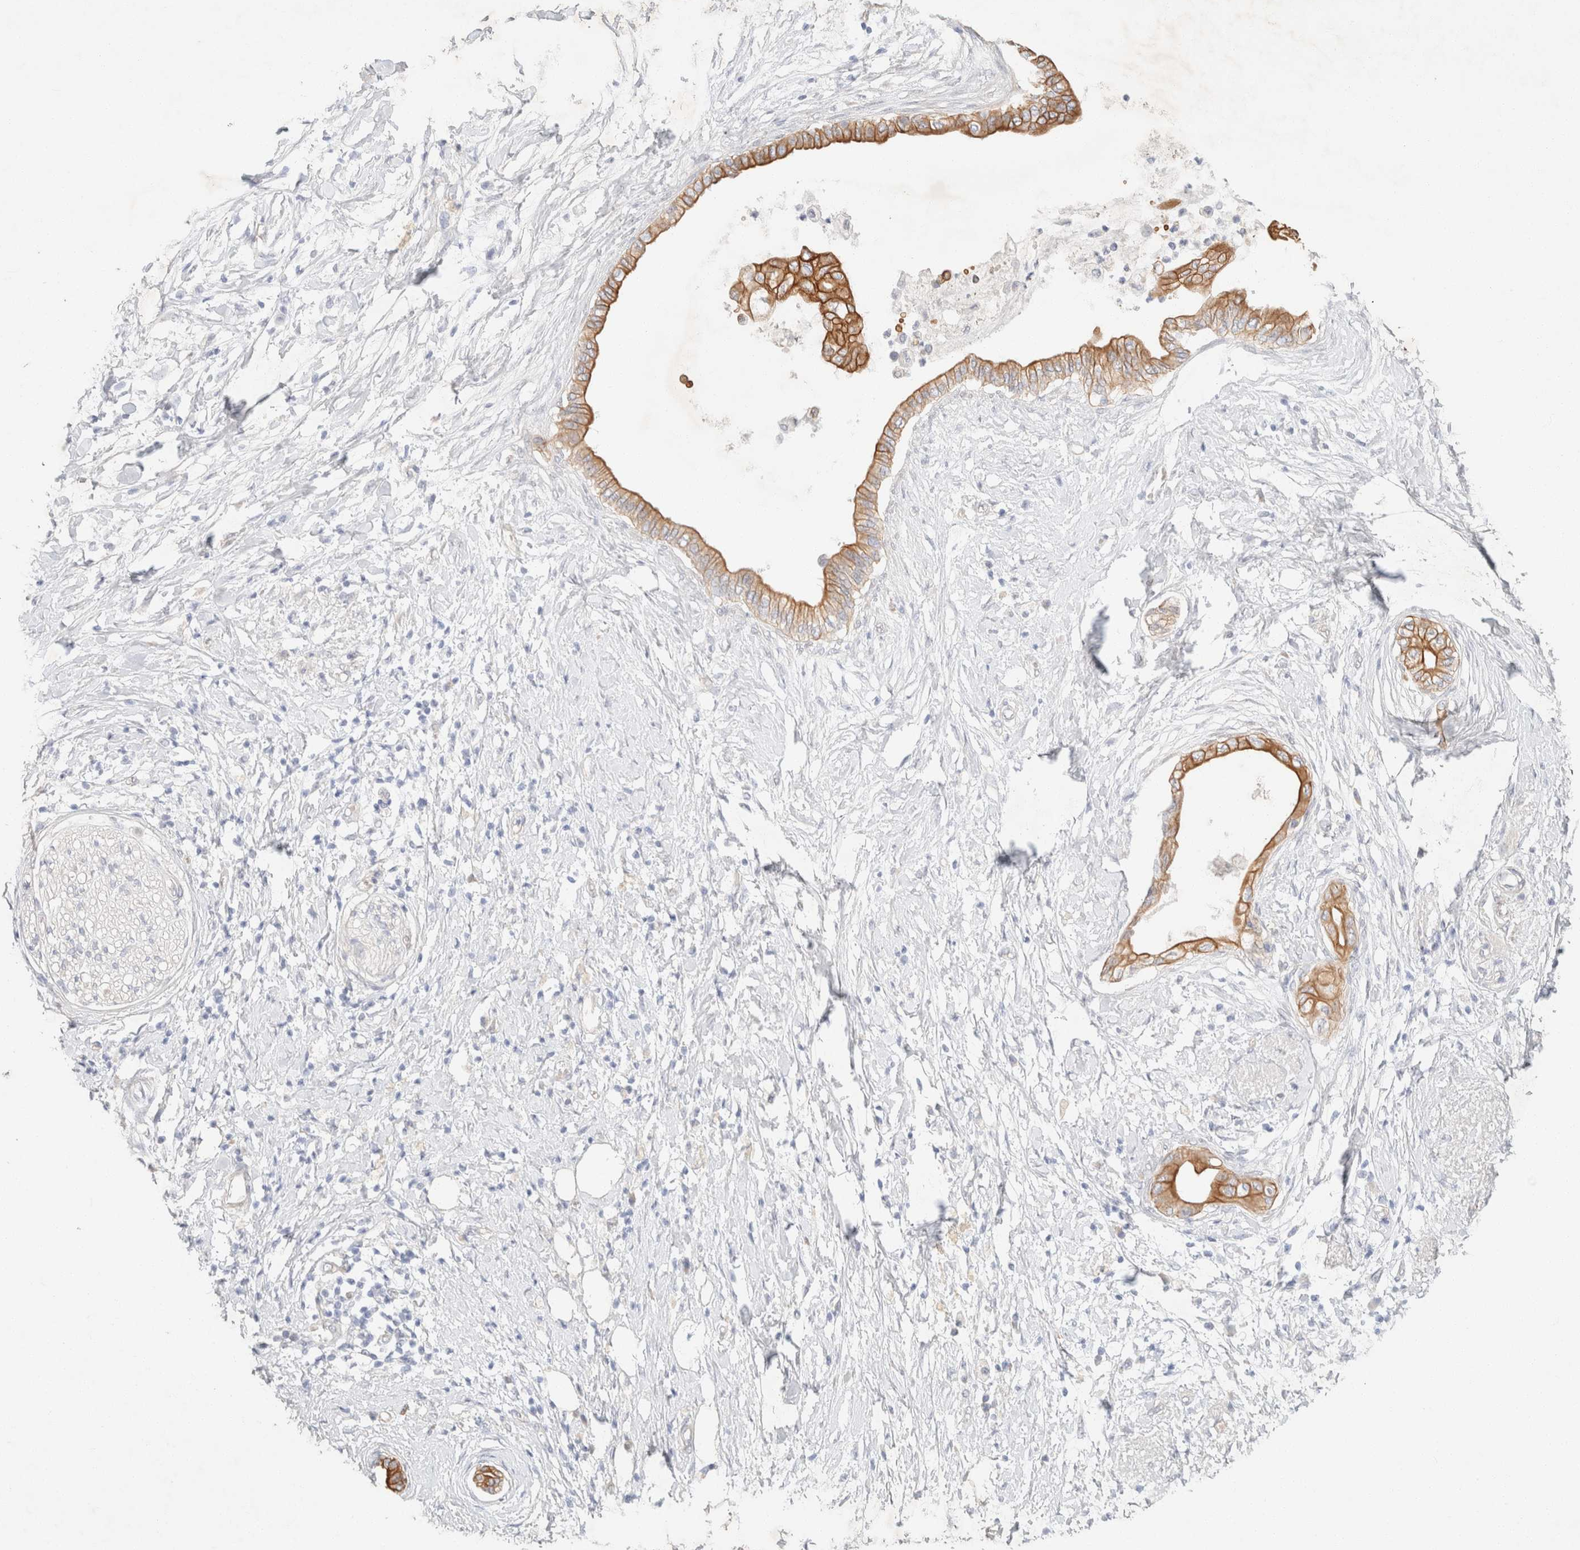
{"staining": {"intensity": "moderate", "quantity": ">75%", "location": "cytoplasmic/membranous"}, "tissue": "pancreatic cancer", "cell_type": "Tumor cells", "image_type": "cancer", "snomed": [{"axis": "morphology", "description": "Normal tissue, NOS"}, {"axis": "morphology", "description": "Adenocarcinoma, NOS"}, {"axis": "topography", "description": "Pancreas"}, {"axis": "topography", "description": "Duodenum"}], "caption": "Human pancreatic adenocarcinoma stained with a protein marker exhibits moderate staining in tumor cells.", "gene": "CSNK1E", "patient": {"sex": "female", "age": 60}}